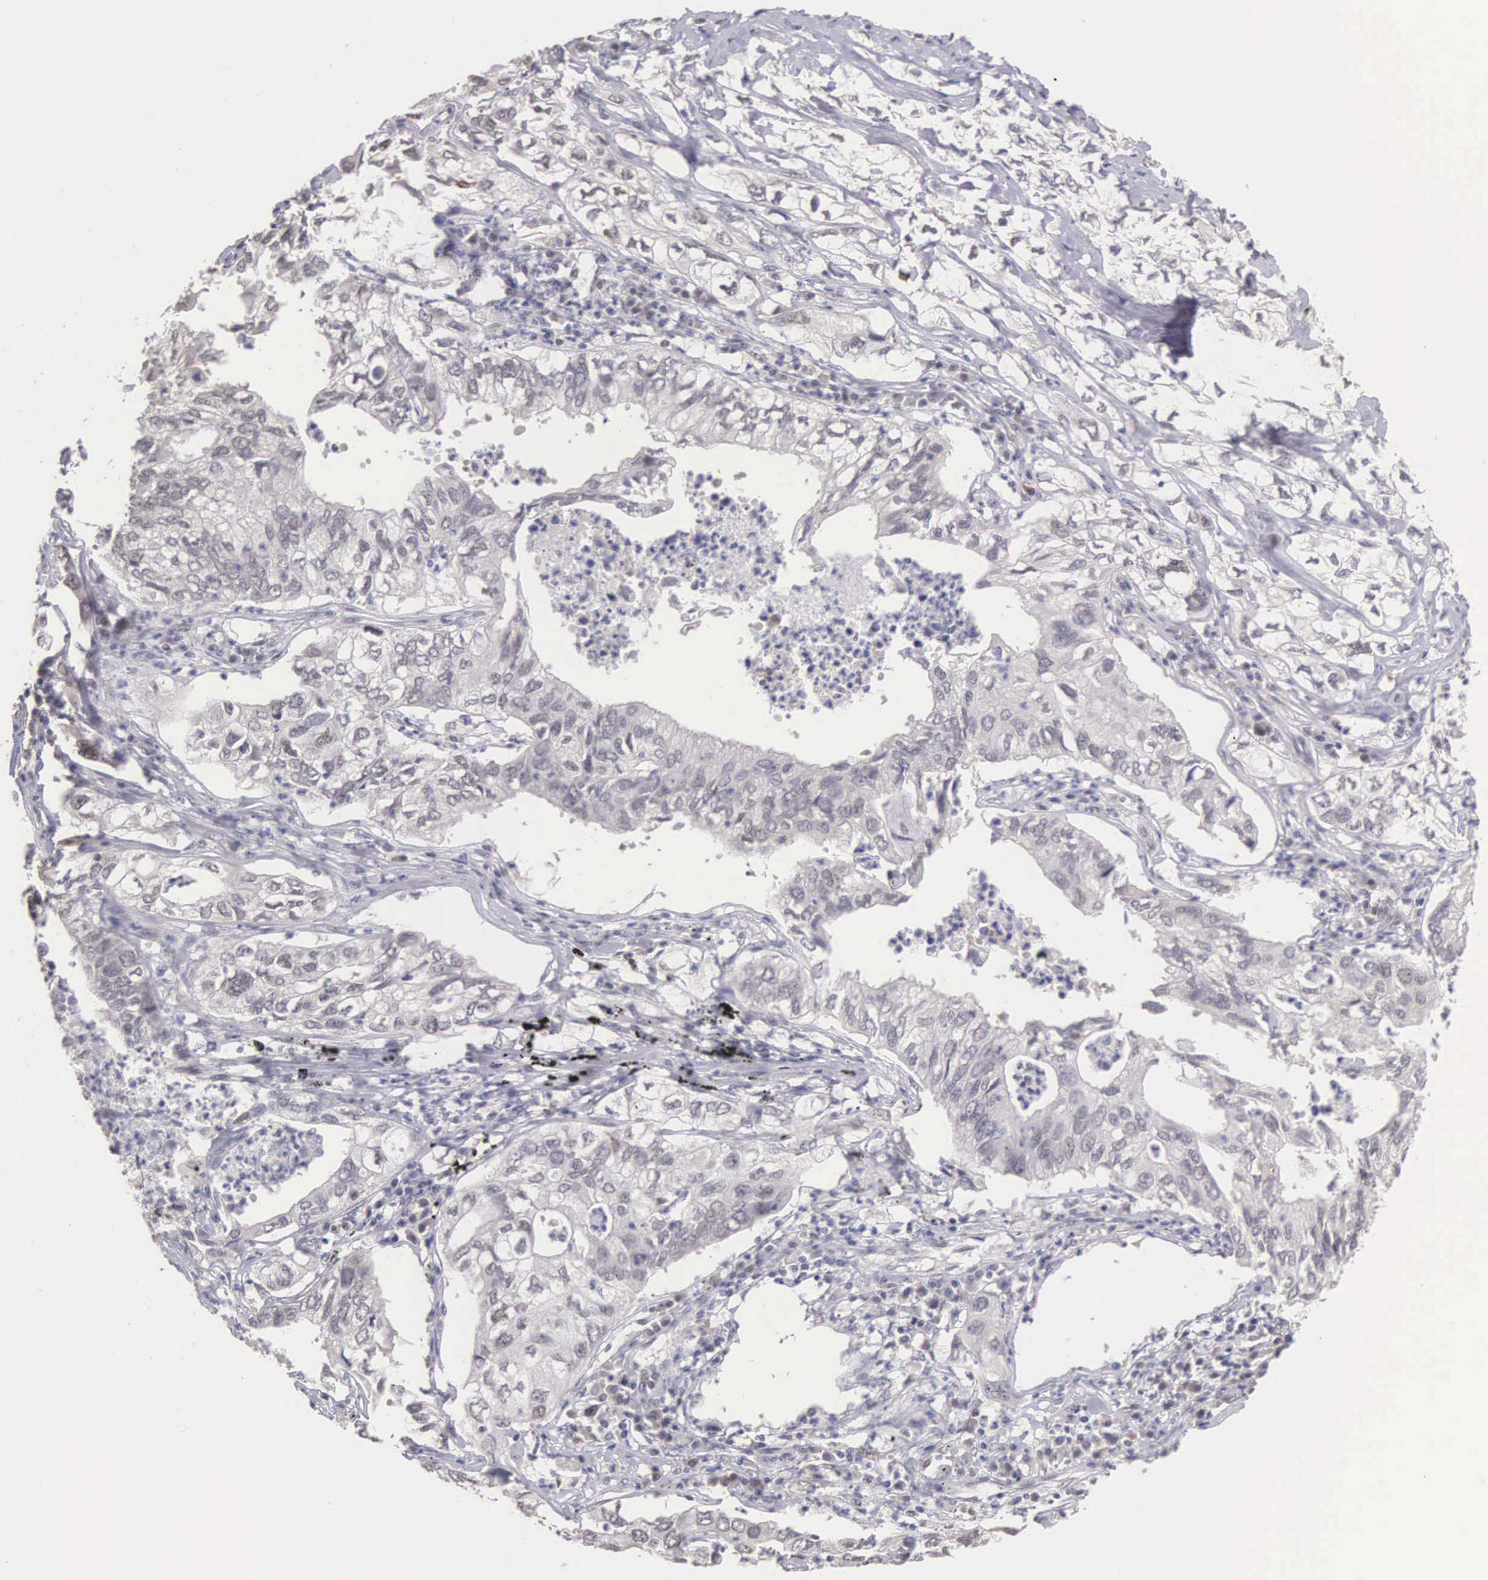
{"staining": {"intensity": "weak", "quantity": "<25%", "location": "nuclear"}, "tissue": "lung cancer", "cell_type": "Tumor cells", "image_type": "cancer", "snomed": [{"axis": "morphology", "description": "Adenocarcinoma, NOS"}, {"axis": "topography", "description": "Lung"}], "caption": "The immunohistochemistry (IHC) histopathology image has no significant expression in tumor cells of lung adenocarcinoma tissue.", "gene": "HMGXB4", "patient": {"sex": "male", "age": 48}}